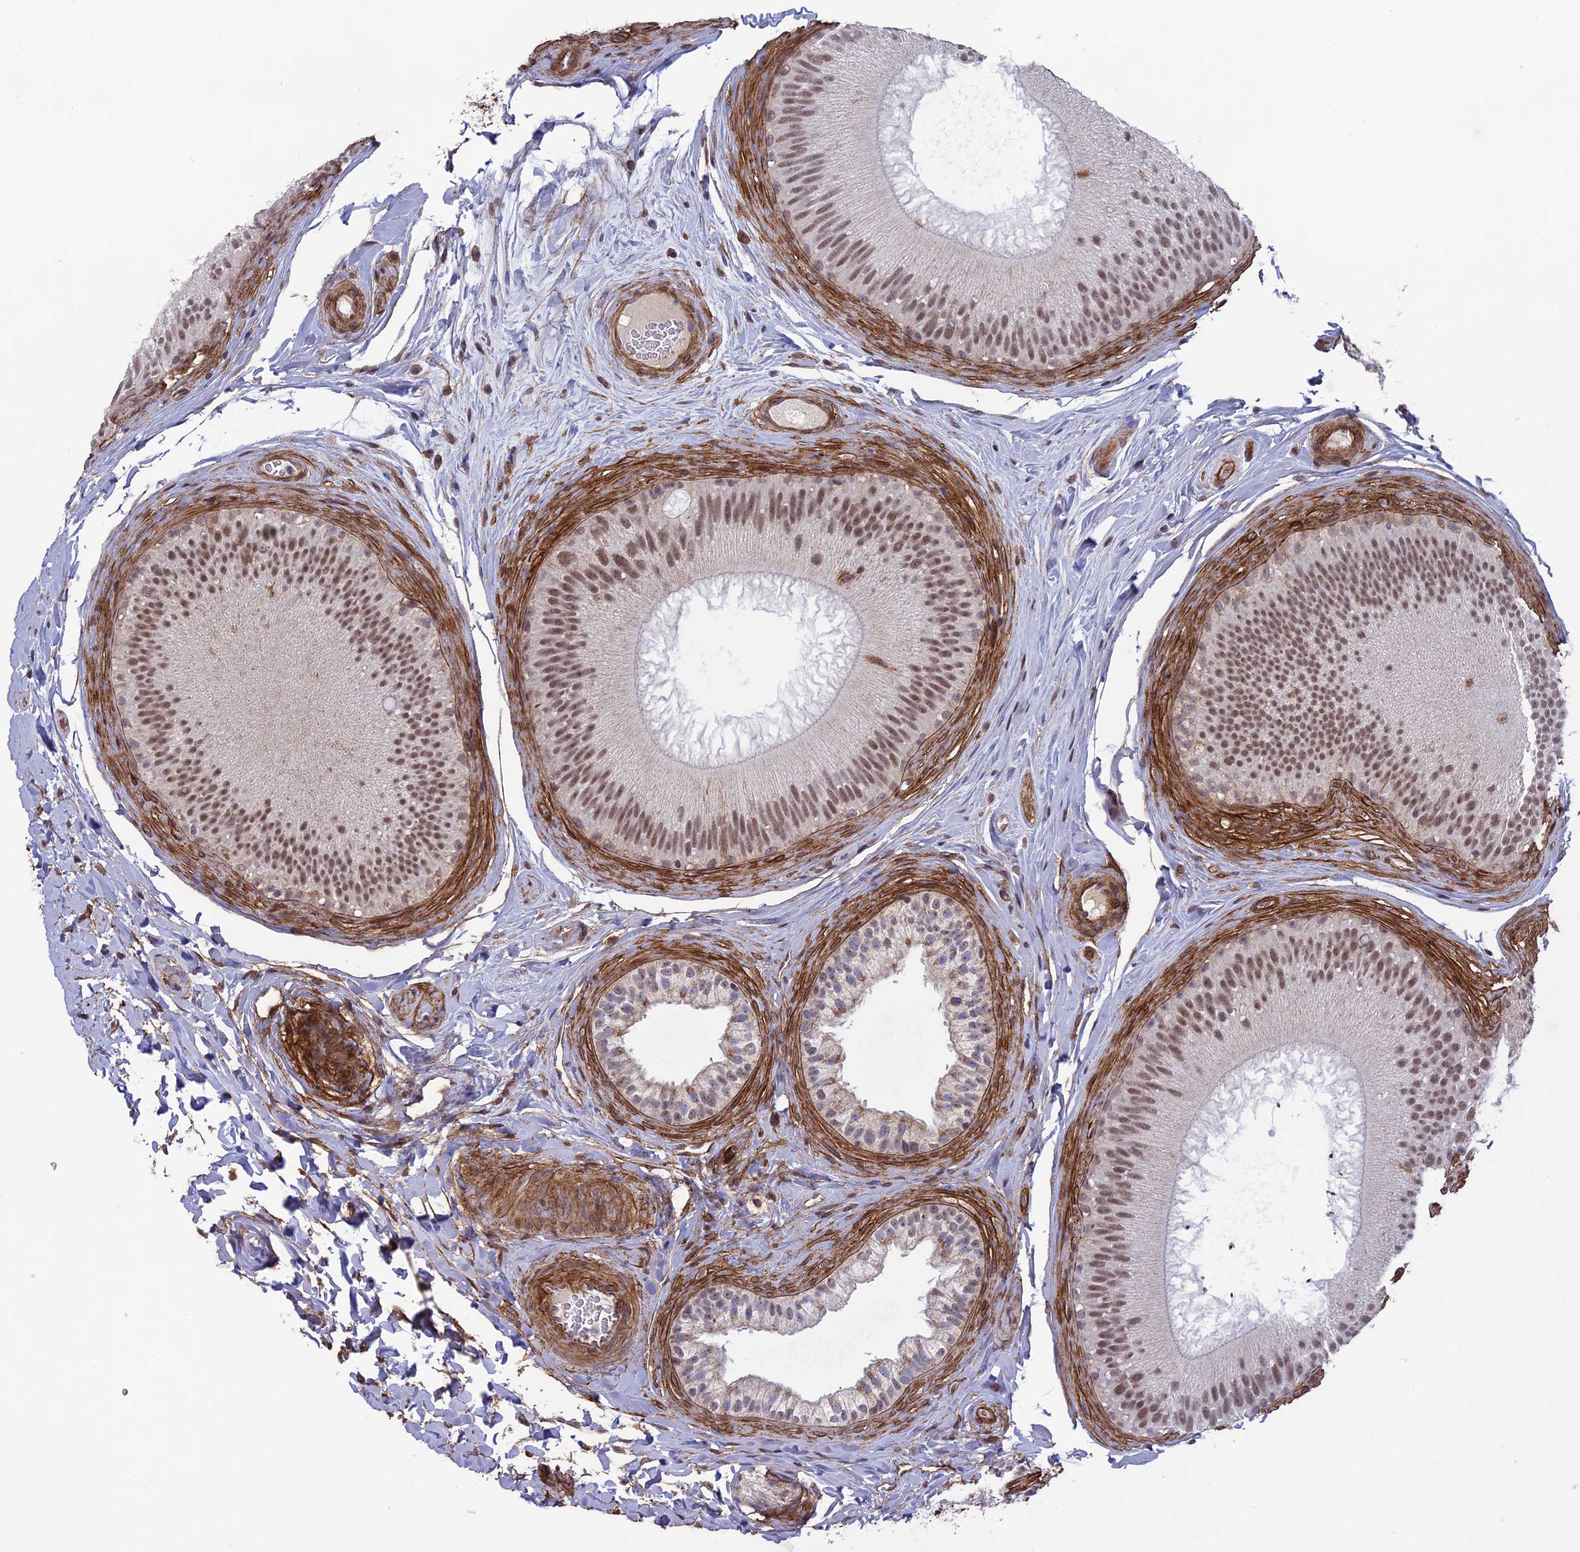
{"staining": {"intensity": "moderate", "quantity": "25%-75%", "location": "cytoplasmic/membranous,nuclear"}, "tissue": "epididymis", "cell_type": "Glandular cells", "image_type": "normal", "snomed": [{"axis": "morphology", "description": "Normal tissue, NOS"}, {"axis": "topography", "description": "Epididymis"}], "caption": "Immunohistochemistry (IHC) histopathology image of unremarkable epididymis: human epididymis stained using immunohistochemistry (IHC) shows medium levels of moderate protein expression localized specifically in the cytoplasmic/membranous,nuclear of glandular cells, appearing as a cytoplasmic/membranous,nuclear brown color.", "gene": "TNS1", "patient": {"sex": "male", "age": 45}}